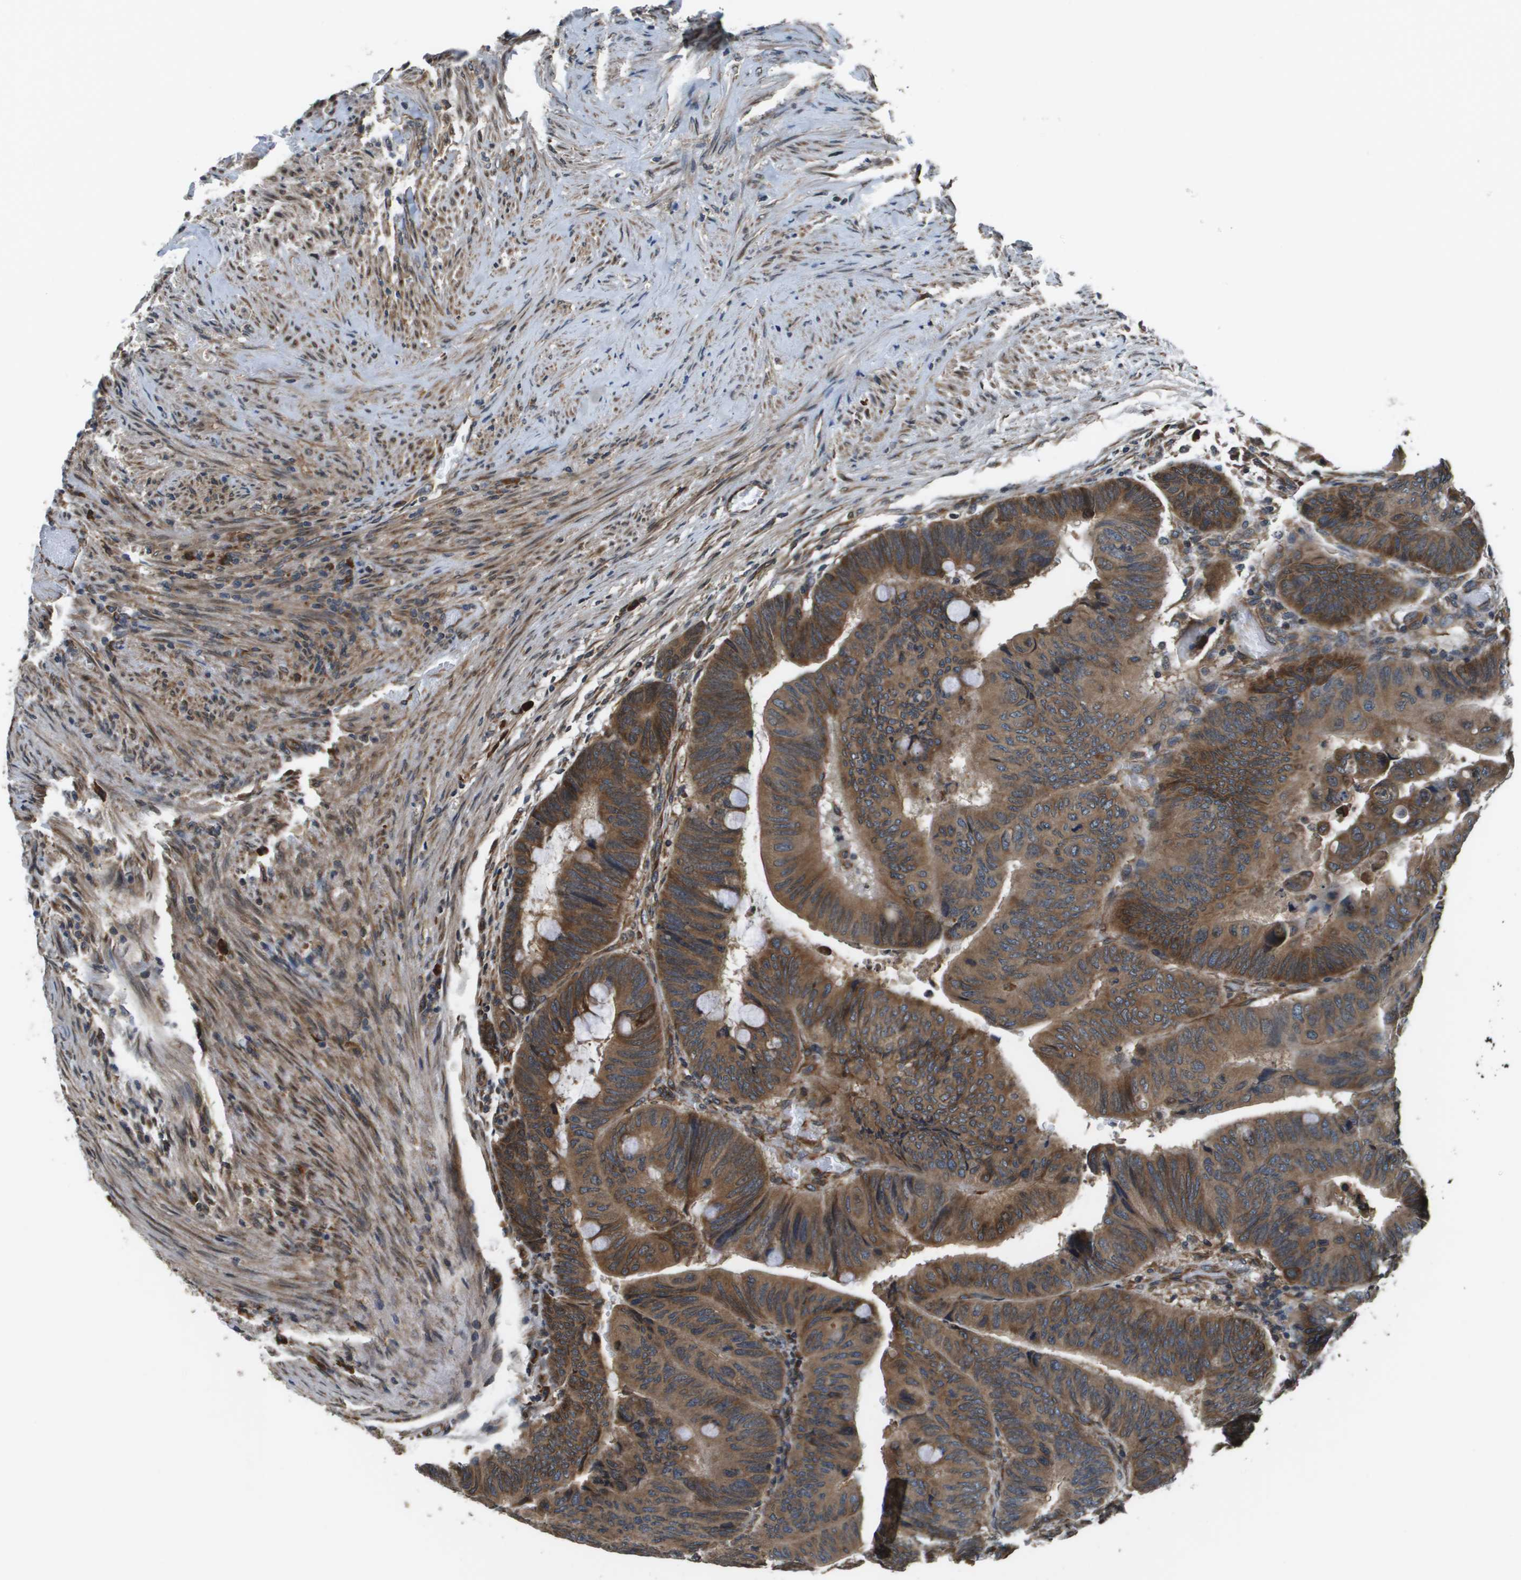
{"staining": {"intensity": "moderate", "quantity": ">75%", "location": "cytoplasmic/membranous"}, "tissue": "colorectal cancer", "cell_type": "Tumor cells", "image_type": "cancer", "snomed": [{"axis": "morphology", "description": "Normal tissue, NOS"}, {"axis": "morphology", "description": "Adenocarcinoma, NOS"}, {"axis": "topography", "description": "Rectum"}, {"axis": "topography", "description": "Peripheral nerve tissue"}], "caption": "Immunohistochemistry (IHC) of human colorectal adenocarcinoma demonstrates medium levels of moderate cytoplasmic/membranous staining in about >75% of tumor cells.", "gene": "SEC62", "patient": {"sex": "male", "age": 92}}